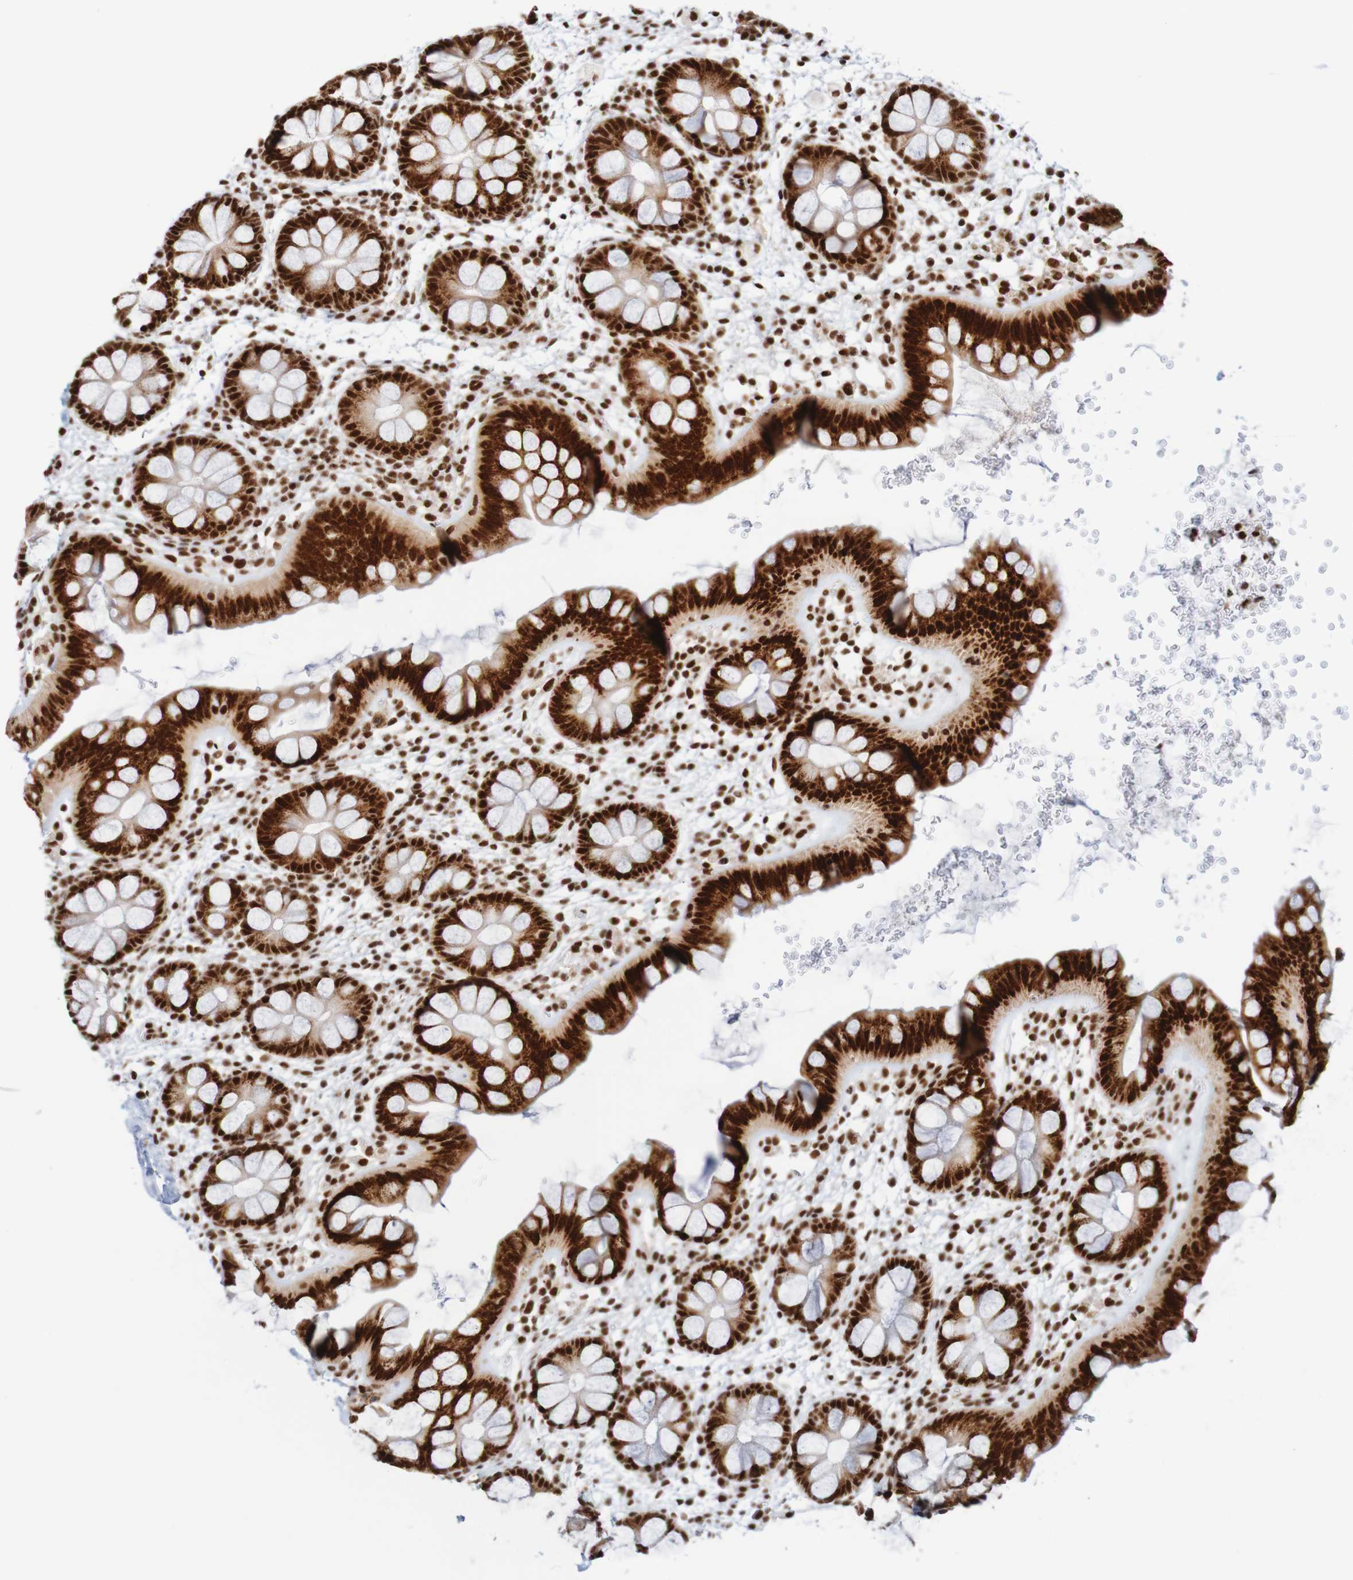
{"staining": {"intensity": "strong", "quantity": ">75%", "location": "nuclear"}, "tissue": "rectum", "cell_type": "Glandular cells", "image_type": "normal", "snomed": [{"axis": "morphology", "description": "Normal tissue, NOS"}, {"axis": "topography", "description": "Rectum"}], "caption": "Immunohistochemical staining of benign human rectum reveals high levels of strong nuclear staining in about >75% of glandular cells.", "gene": "THRAP3", "patient": {"sex": "female", "age": 24}}